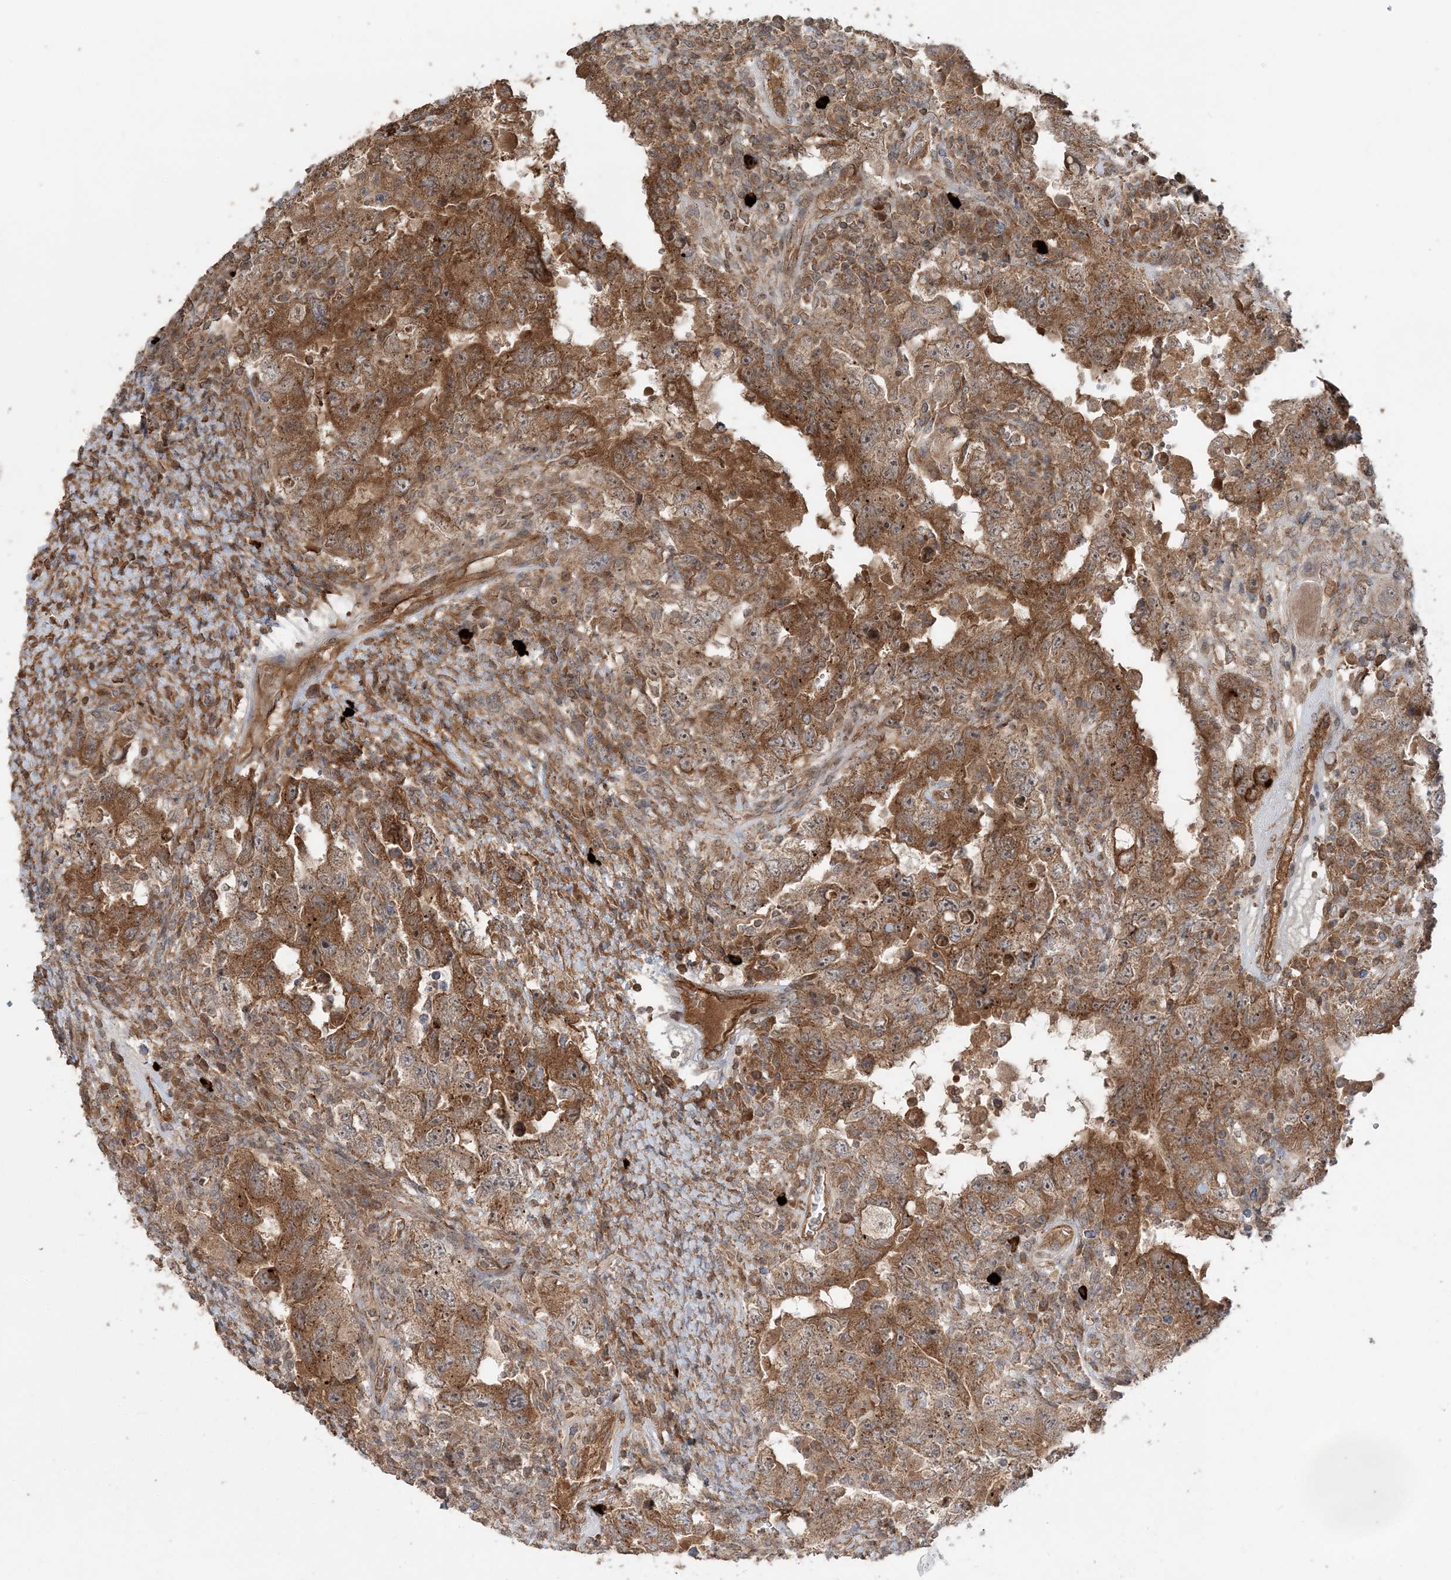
{"staining": {"intensity": "moderate", "quantity": ">75%", "location": "cytoplasmic/membranous"}, "tissue": "testis cancer", "cell_type": "Tumor cells", "image_type": "cancer", "snomed": [{"axis": "morphology", "description": "Carcinoma, Embryonal, NOS"}, {"axis": "topography", "description": "Testis"}], "caption": "Testis cancer (embryonal carcinoma) stained for a protein (brown) reveals moderate cytoplasmic/membranous positive staining in about >75% of tumor cells.", "gene": "STIM2", "patient": {"sex": "male", "age": 26}}